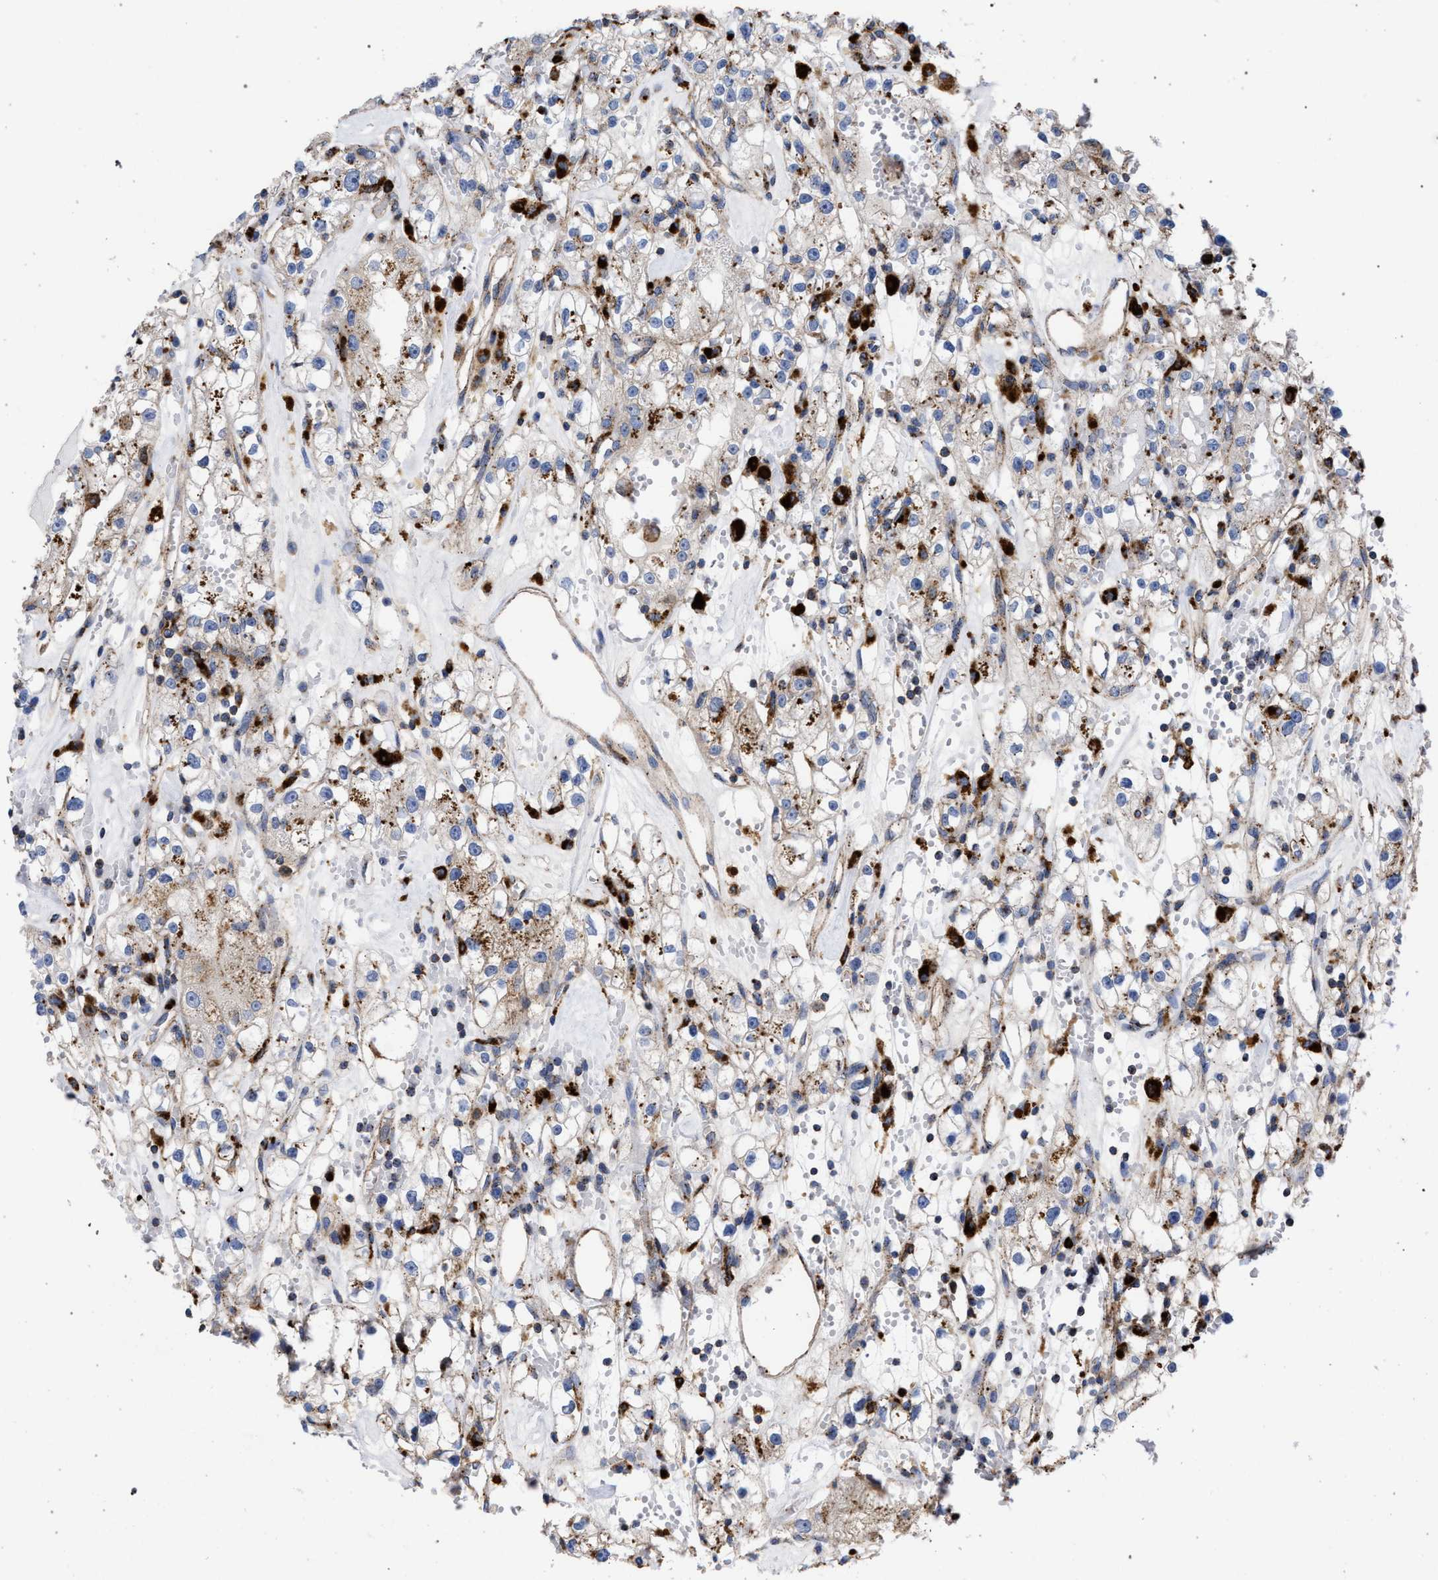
{"staining": {"intensity": "moderate", "quantity": "25%-75%", "location": "cytoplasmic/membranous"}, "tissue": "renal cancer", "cell_type": "Tumor cells", "image_type": "cancer", "snomed": [{"axis": "morphology", "description": "Adenocarcinoma, NOS"}, {"axis": "topography", "description": "Kidney"}], "caption": "Immunohistochemistry of human renal cancer displays medium levels of moderate cytoplasmic/membranous staining in approximately 25%-75% of tumor cells.", "gene": "PPT1", "patient": {"sex": "male", "age": 56}}